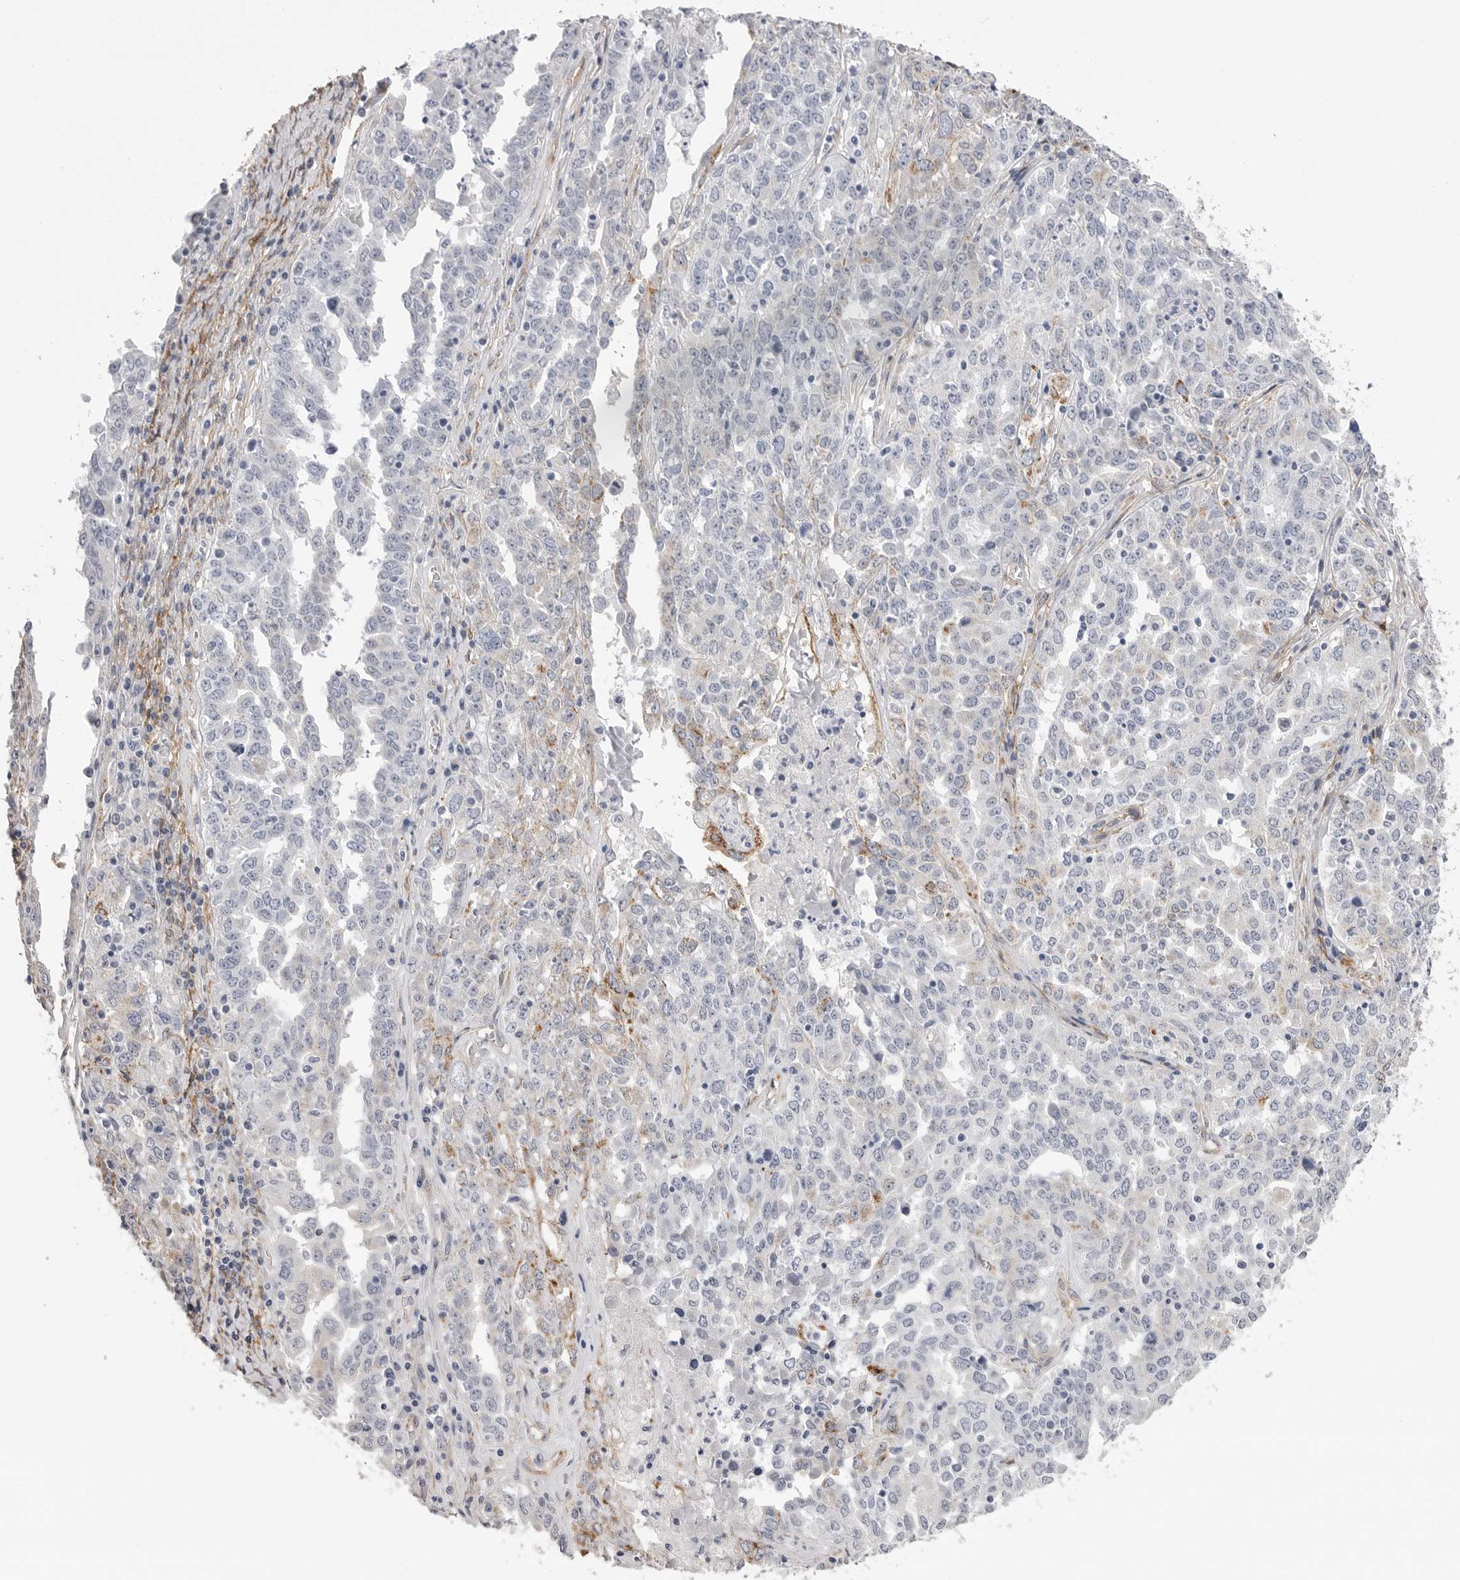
{"staining": {"intensity": "negative", "quantity": "none", "location": "none"}, "tissue": "ovarian cancer", "cell_type": "Tumor cells", "image_type": "cancer", "snomed": [{"axis": "morphology", "description": "Carcinoma, endometroid"}, {"axis": "topography", "description": "Ovary"}], "caption": "Immunohistochemistry histopathology image of ovarian cancer stained for a protein (brown), which displays no staining in tumor cells.", "gene": "AKAP12", "patient": {"sex": "female", "age": 62}}